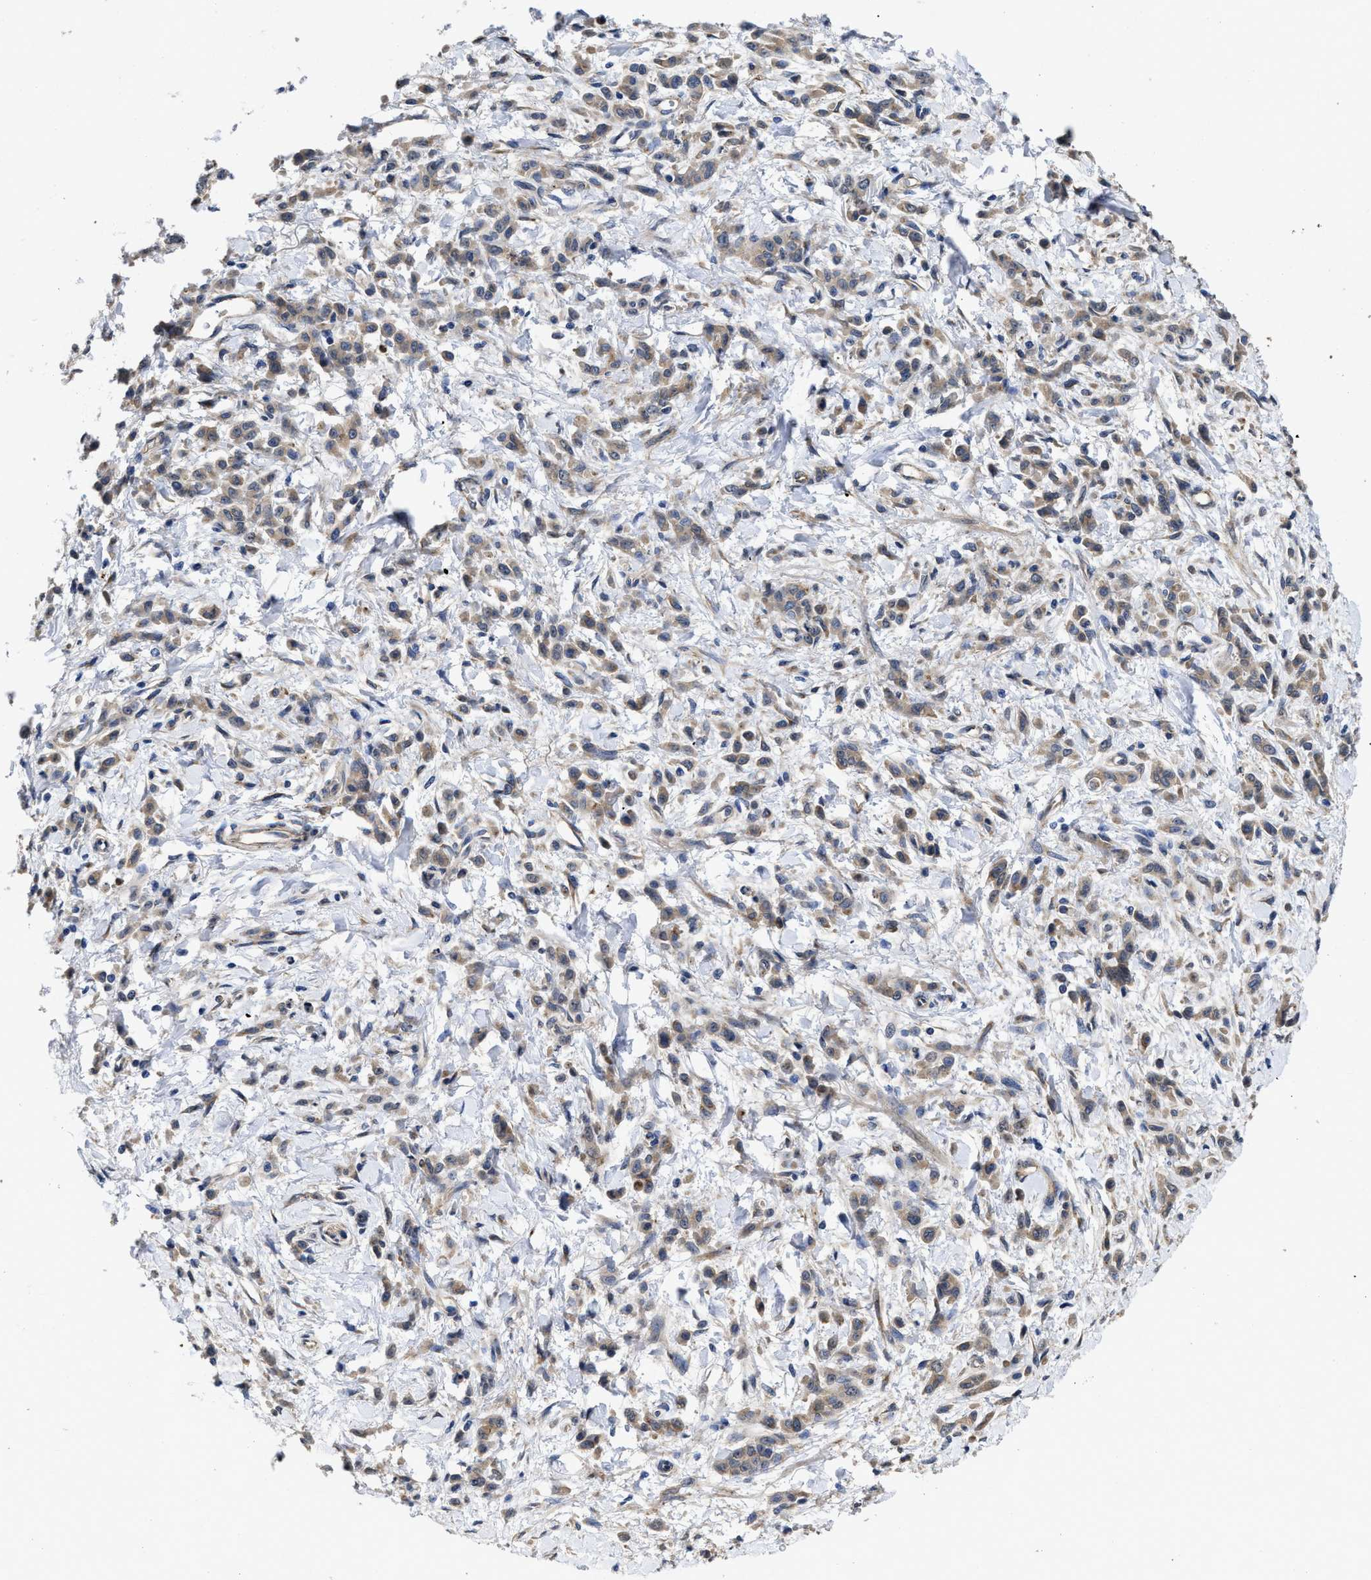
{"staining": {"intensity": "weak", "quantity": "25%-75%", "location": "cytoplasmic/membranous"}, "tissue": "stomach cancer", "cell_type": "Tumor cells", "image_type": "cancer", "snomed": [{"axis": "morphology", "description": "Normal tissue, NOS"}, {"axis": "morphology", "description": "Adenocarcinoma, NOS"}, {"axis": "topography", "description": "Stomach"}], "caption": "Immunohistochemistry (IHC) histopathology image of neoplastic tissue: human stomach adenocarcinoma stained using IHC exhibits low levels of weak protein expression localized specifically in the cytoplasmic/membranous of tumor cells, appearing as a cytoplasmic/membranous brown color.", "gene": "PKD2", "patient": {"sex": "male", "age": 82}}